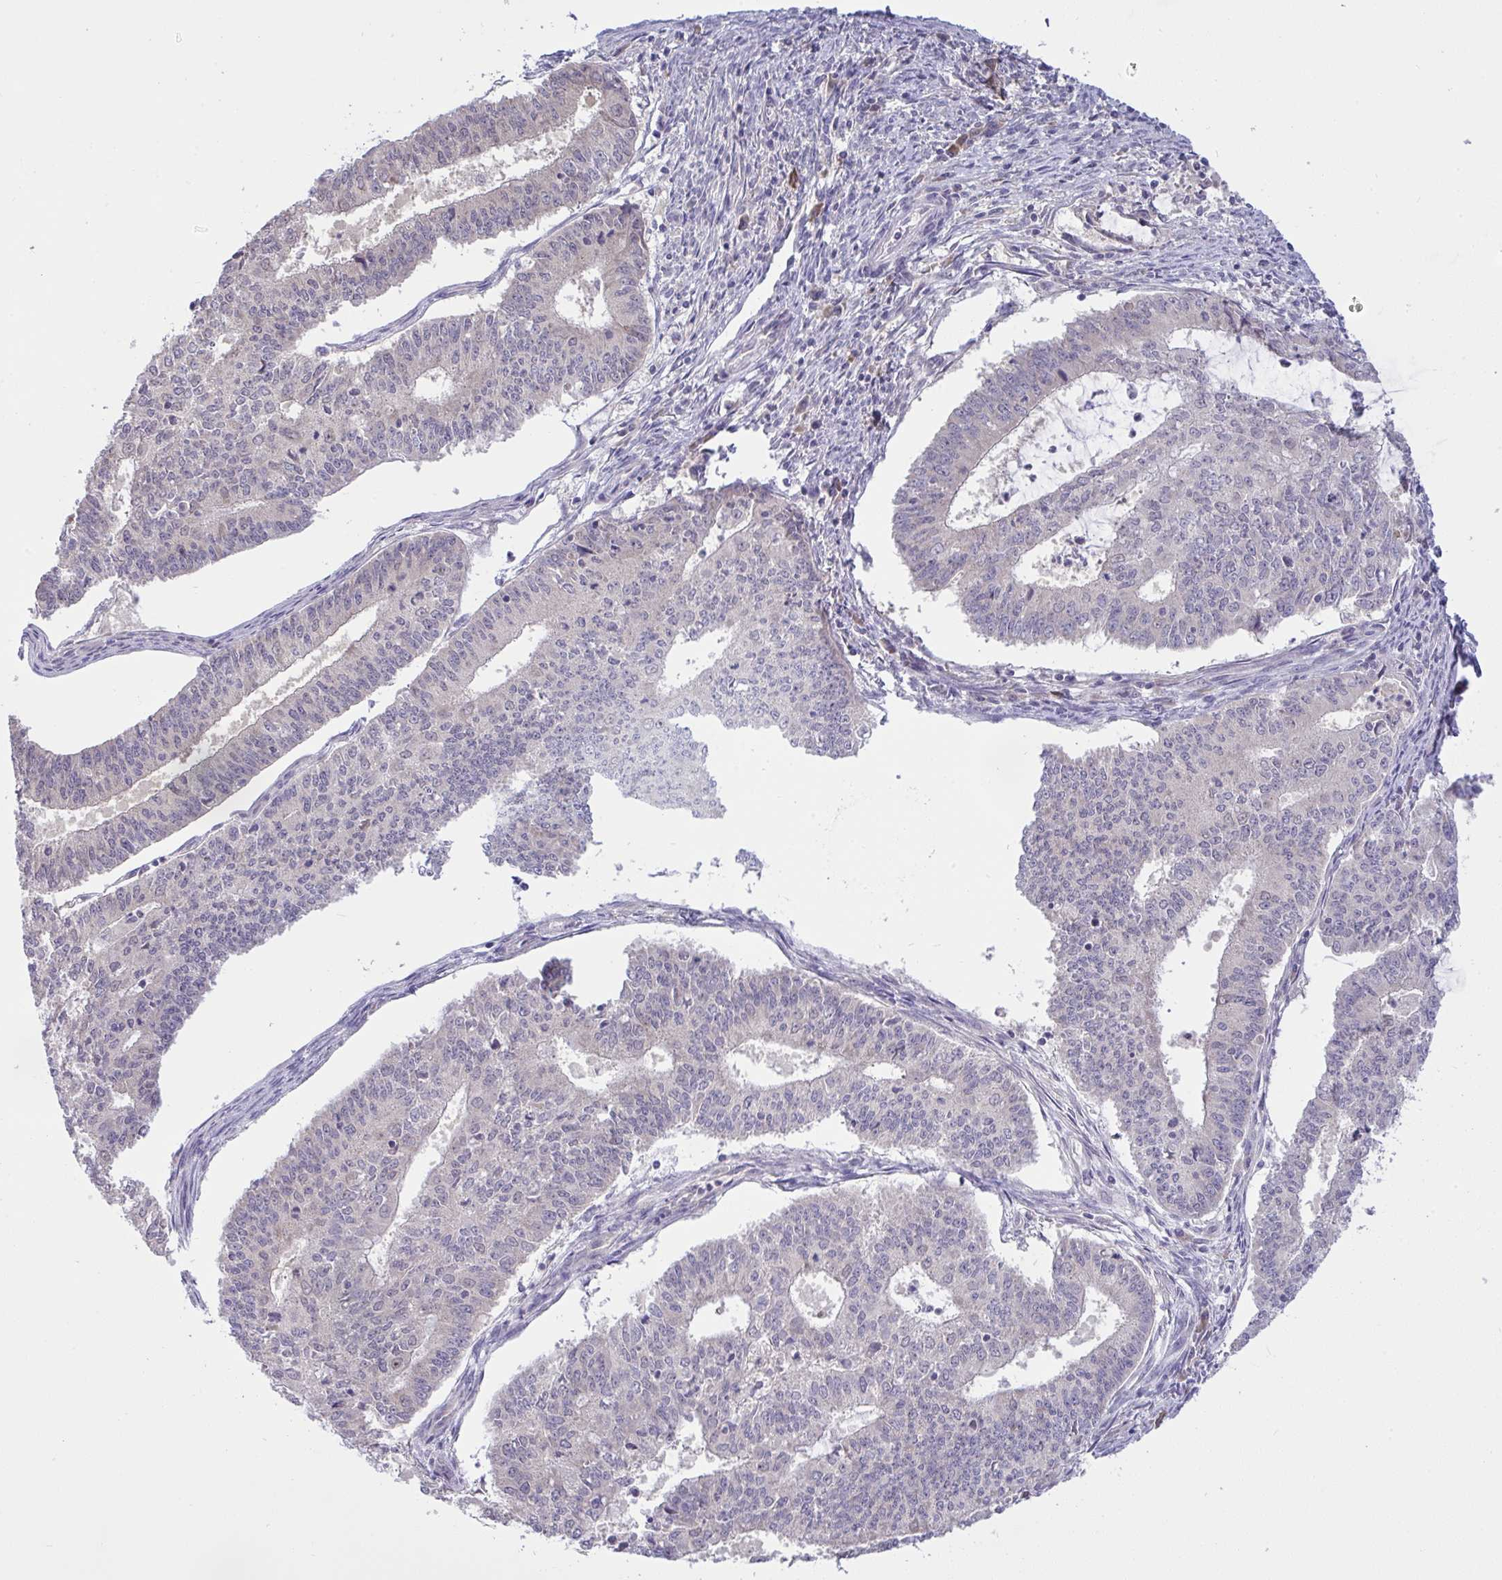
{"staining": {"intensity": "negative", "quantity": "none", "location": "none"}, "tissue": "endometrial cancer", "cell_type": "Tumor cells", "image_type": "cancer", "snomed": [{"axis": "morphology", "description": "Adenocarcinoma, NOS"}, {"axis": "topography", "description": "Endometrium"}], "caption": "IHC photomicrograph of neoplastic tissue: human endometrial adenocarcinoma stained with DAB displays no significant protein staining in tumor cells. (DAB (3,3'-diaminobenzidine) immunohistochemistry visualized using brightfield microscopy, high magnification).", "gene": "TMEM41A", "patient": {"sex": "female", "age": 61}}